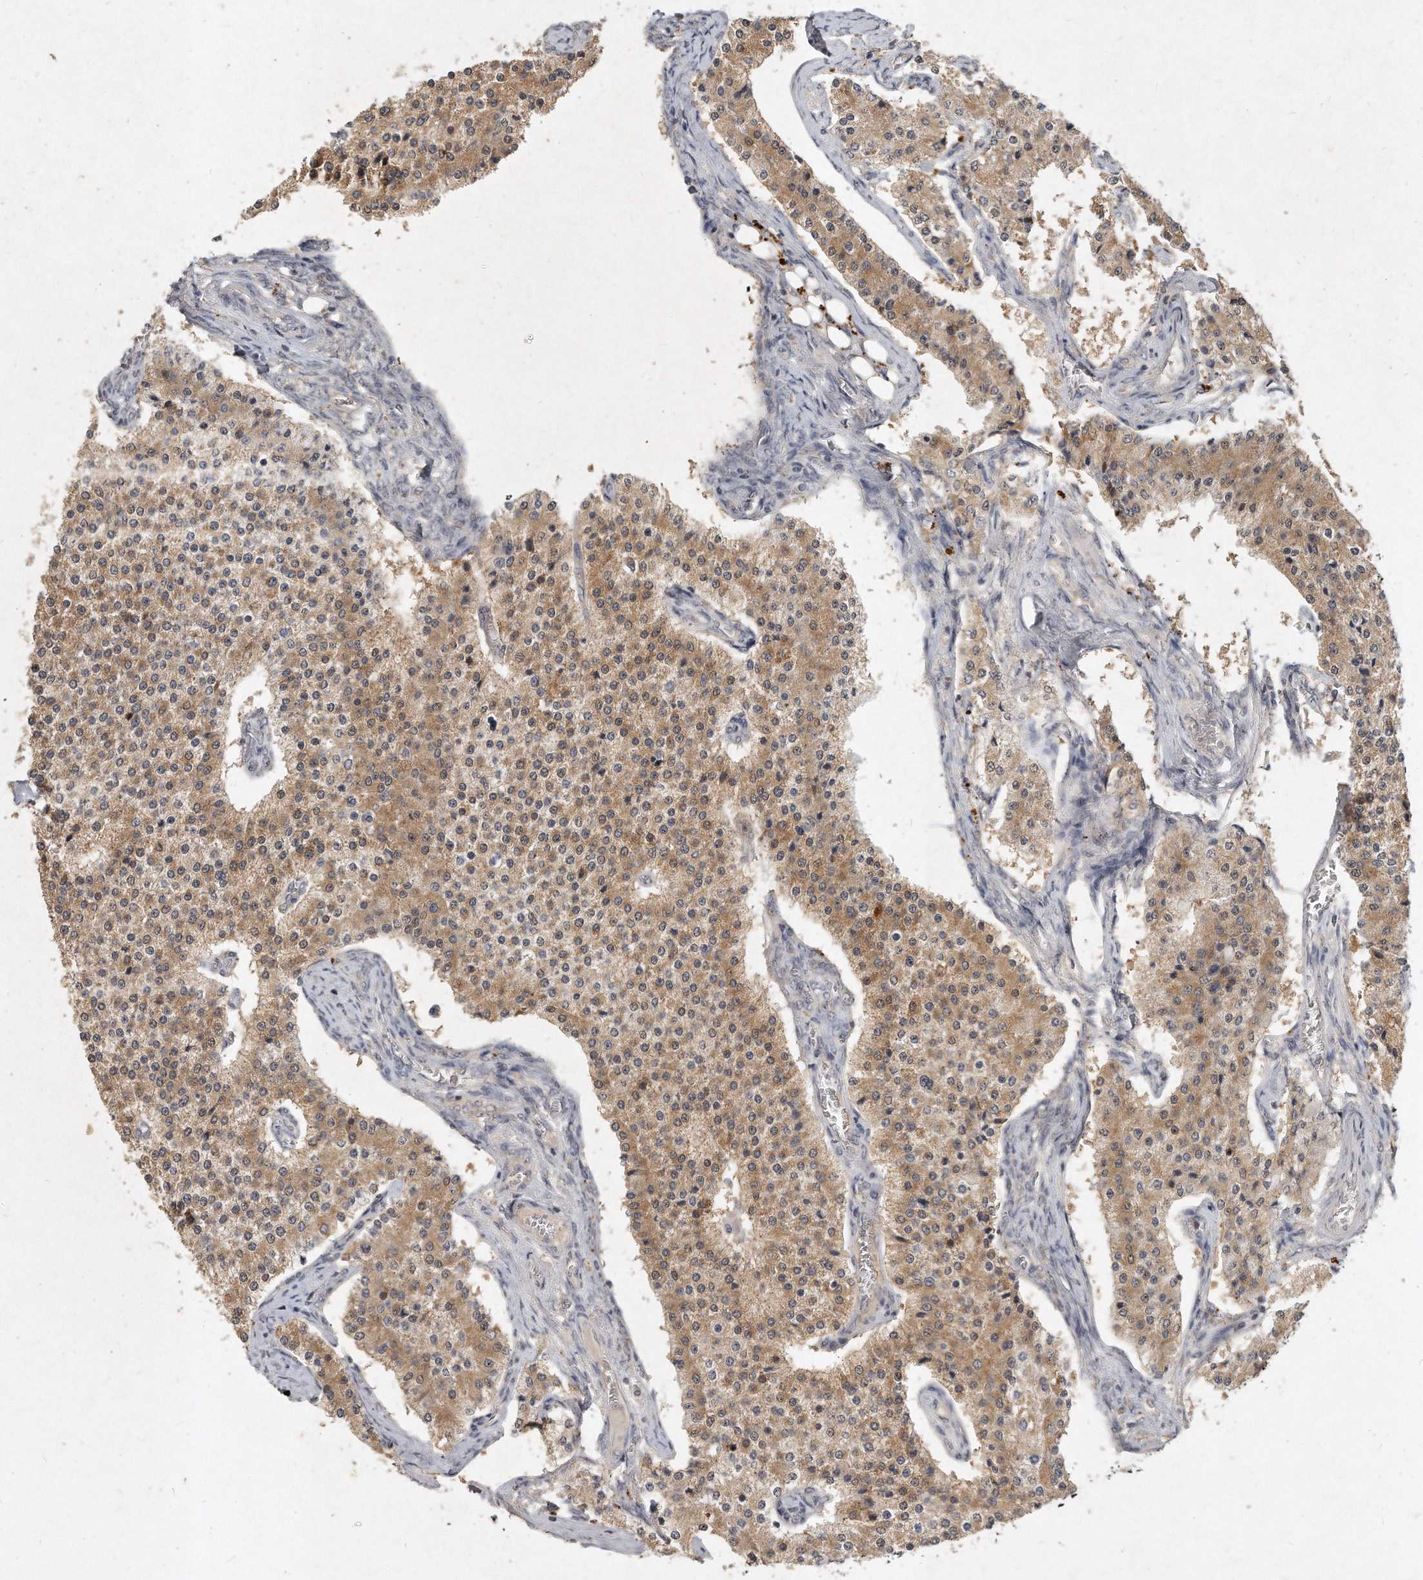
{"staining": {"intensity": "moderate", "quantity": ">75%", "location": "cytoplasmic/membranous"}, "tissue": "carcinoid", "cell_type": "Tumor cells", "image_type": "cancer", "snomed": [{"axis": "morphology", "description": "Carcinoid, malignant, NOS"}, {"axis": "topography", "description": "Colon"}], "caption": "IHC (DAB (3,3'-diaminobenzidine)) staining of malignant carcinoid reveals moderate cytoplasmic/membranous protein positivity in approximately >75% of tumor cells.", "gene": "LGALS8", "patient": {"sex": "female", "age": 52}}